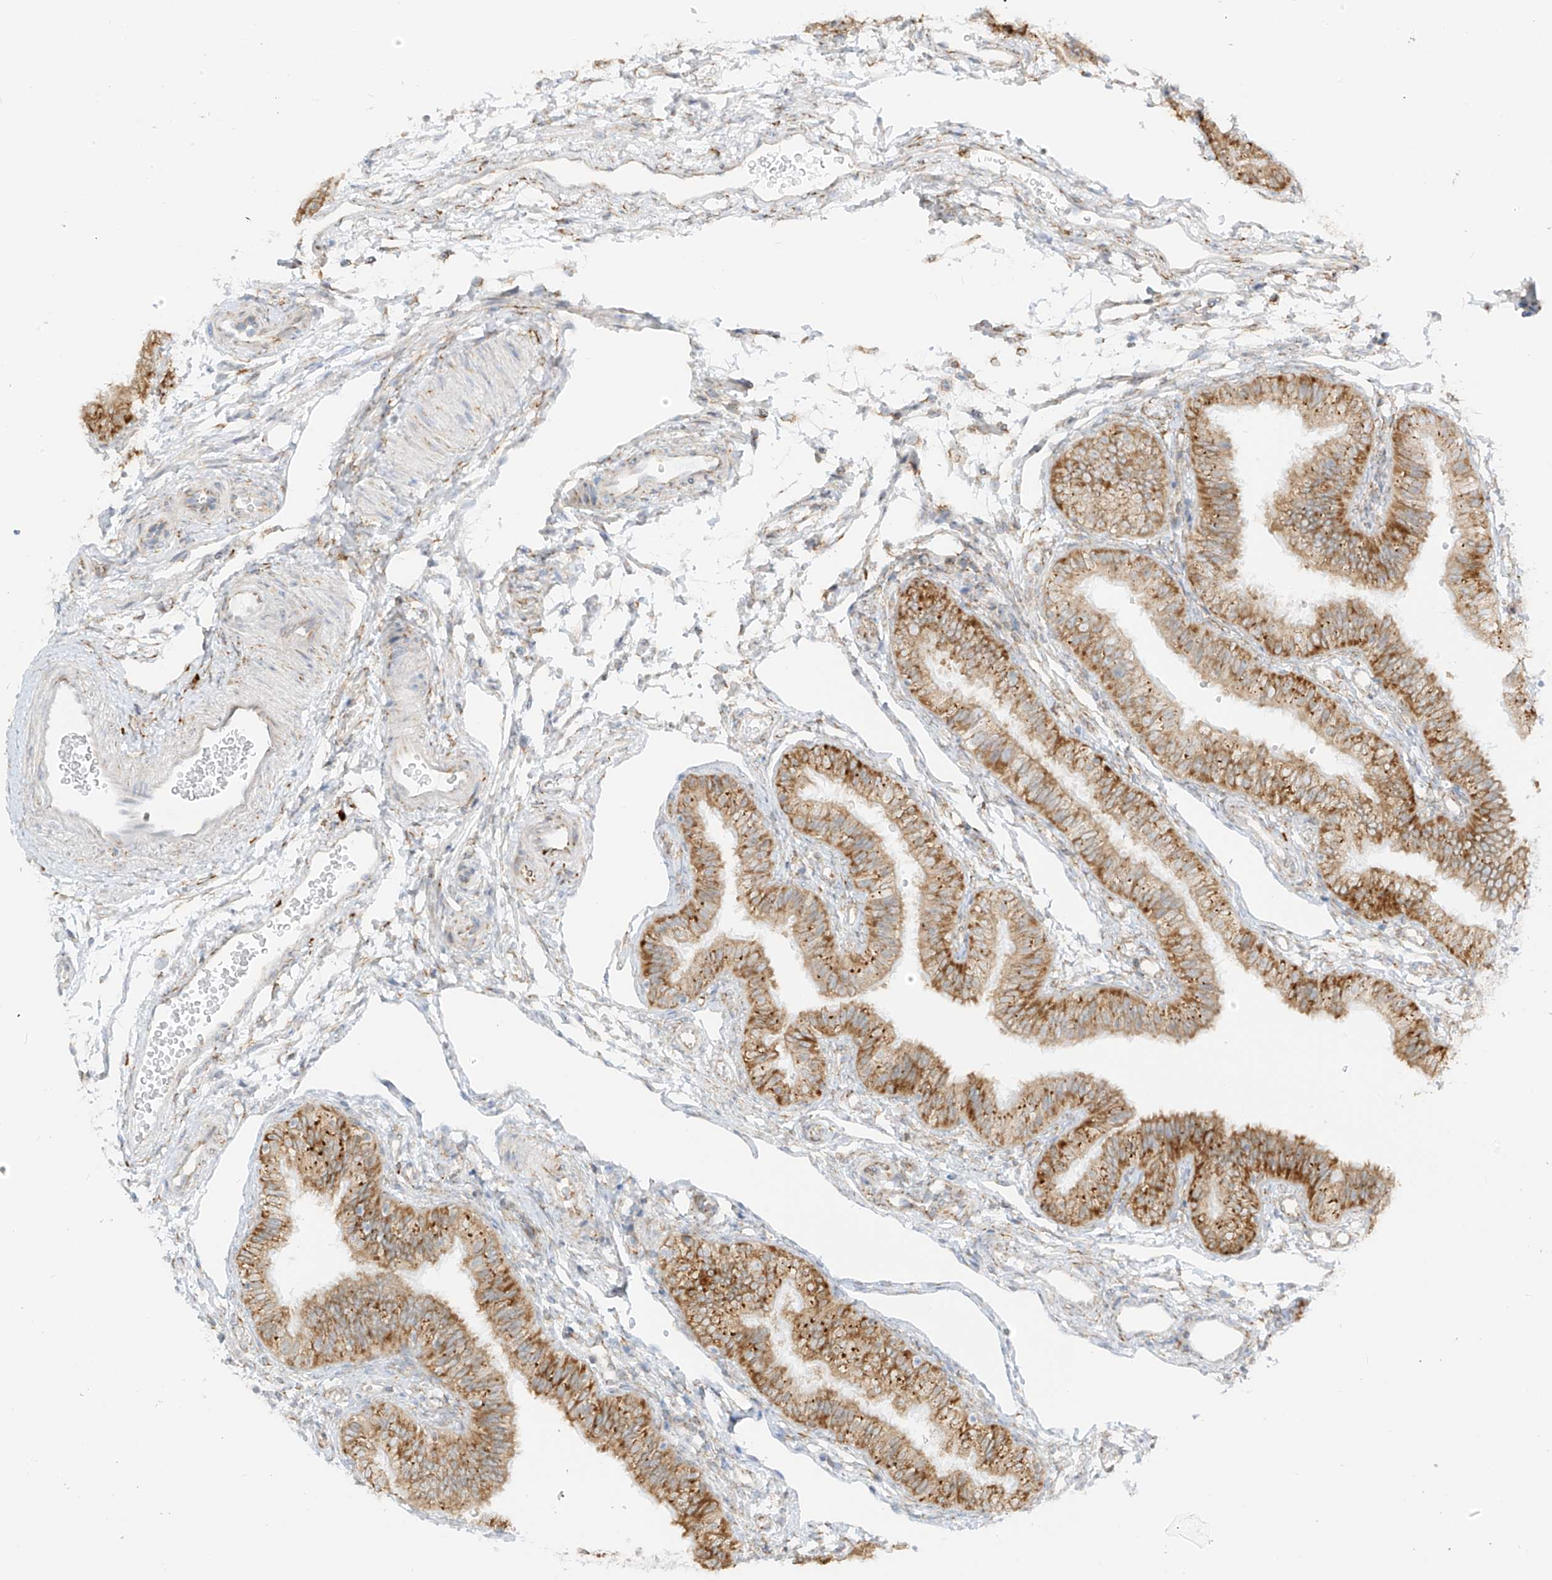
{"staining": {"intensity": "moderate", "quantity": ">75%", "location": "cytoplasmic/membranous"}, "tissue": "fallopian tube", "cell_type": "Glandular cells", "image_type": "normal", "snomed": [{"axis": "morphology", "description": "Normal tissue, NOS"}, {"axis": "topography", "description": "Fallopian tube"}], "caption": "This is an image of IHC staining of benign fallopian tube, which shows moderate expression in the cytoplasmic/membranous of glandular cells.", "gene": "LRRC59", "patient": {"sex": "female", "age": 35}}